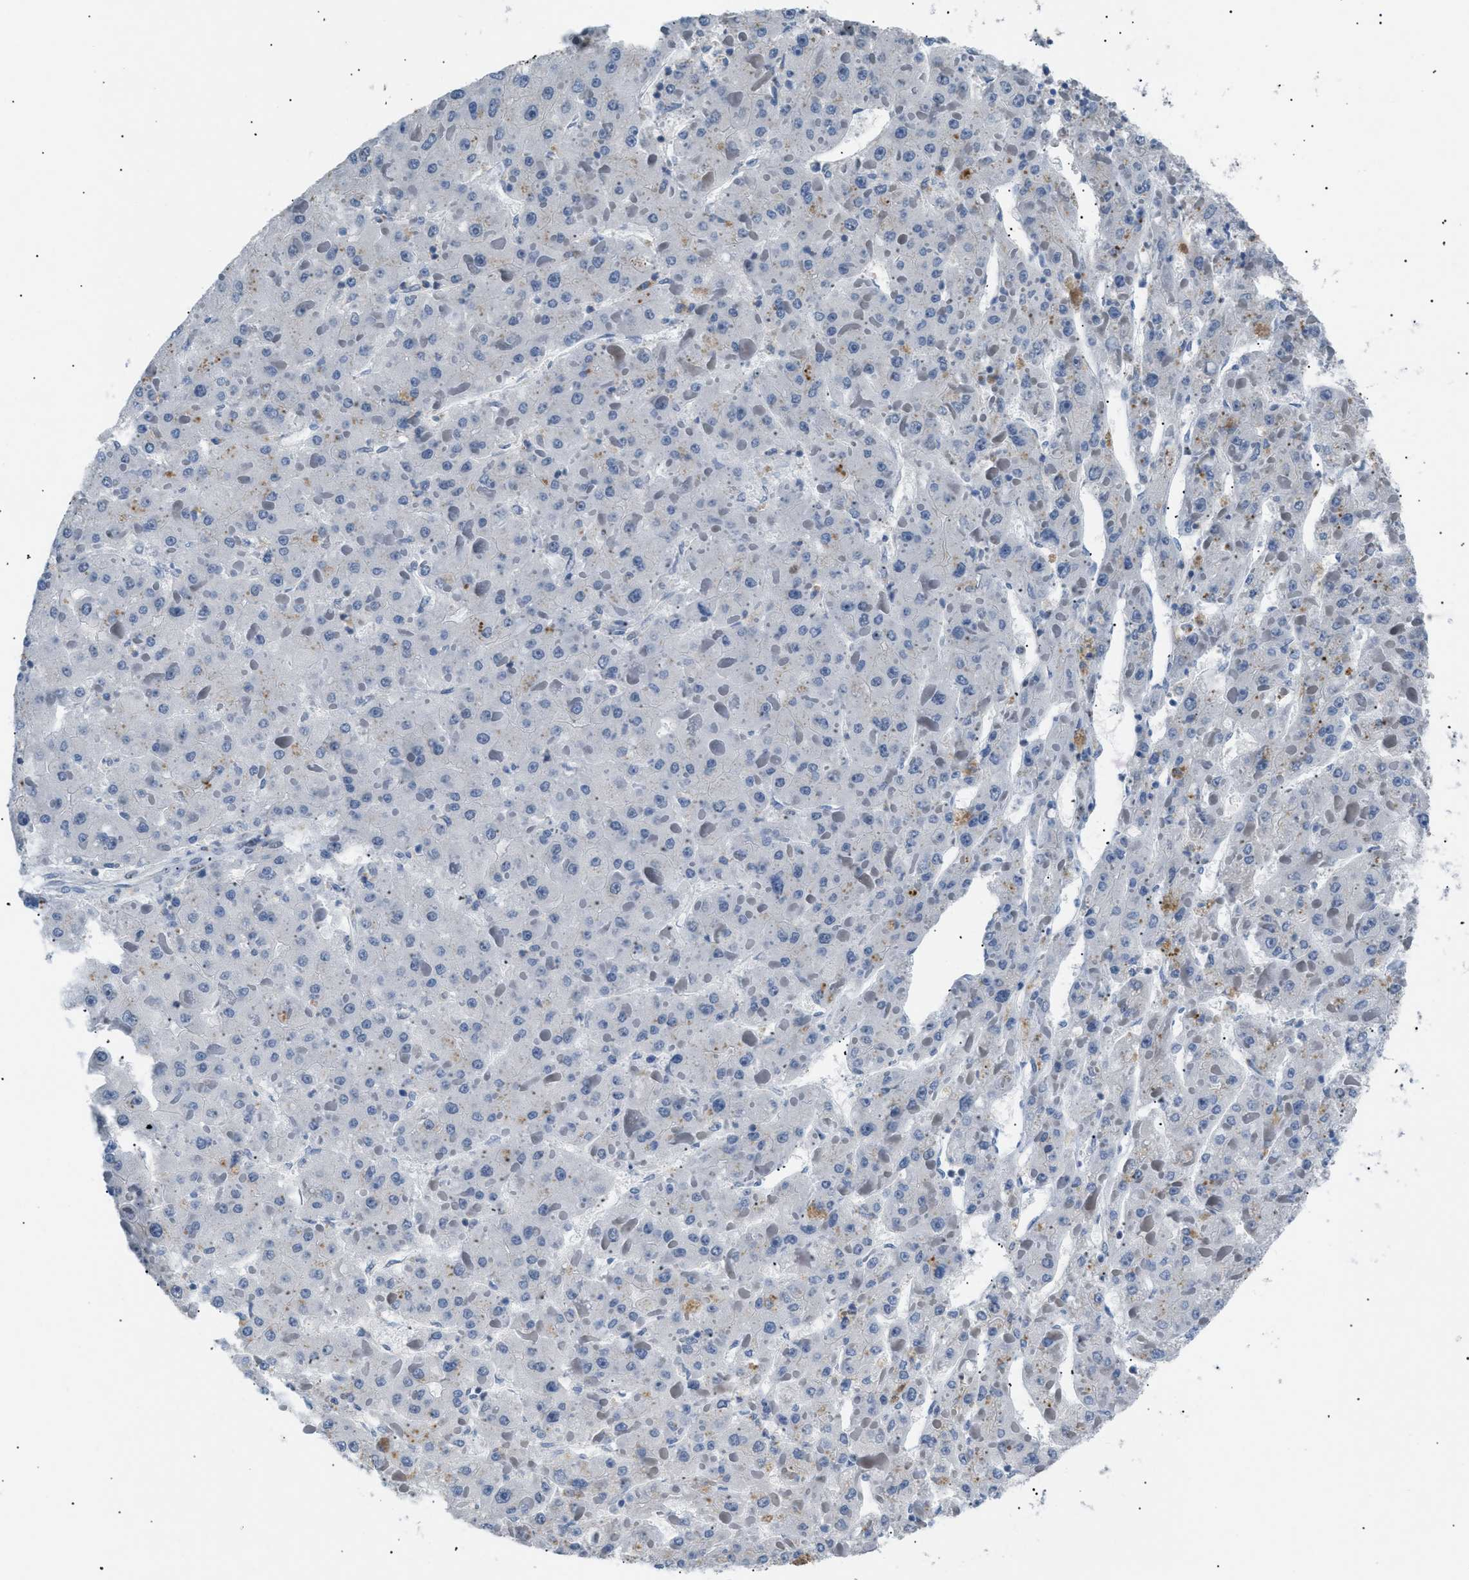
{"staining": {"intensity": "negative", "quantity": "none", "location": "none"}, "tissue": "liver cancer", "cell_type": "Tumor cells", "image_type": "cancer", "snomed": [{"axis": "morphology", "description": "Carcinoma, Hepatocellular, NOS"}, {"axis": "topography", "description": "Liver"}], "caption": "High power microscopy histopathology image of an IHC micrograph of liver cancer, revealing no significant expression in tumor cells.", "gene": "KCNC3", "patient": {"sex": "female", "age": 73}}